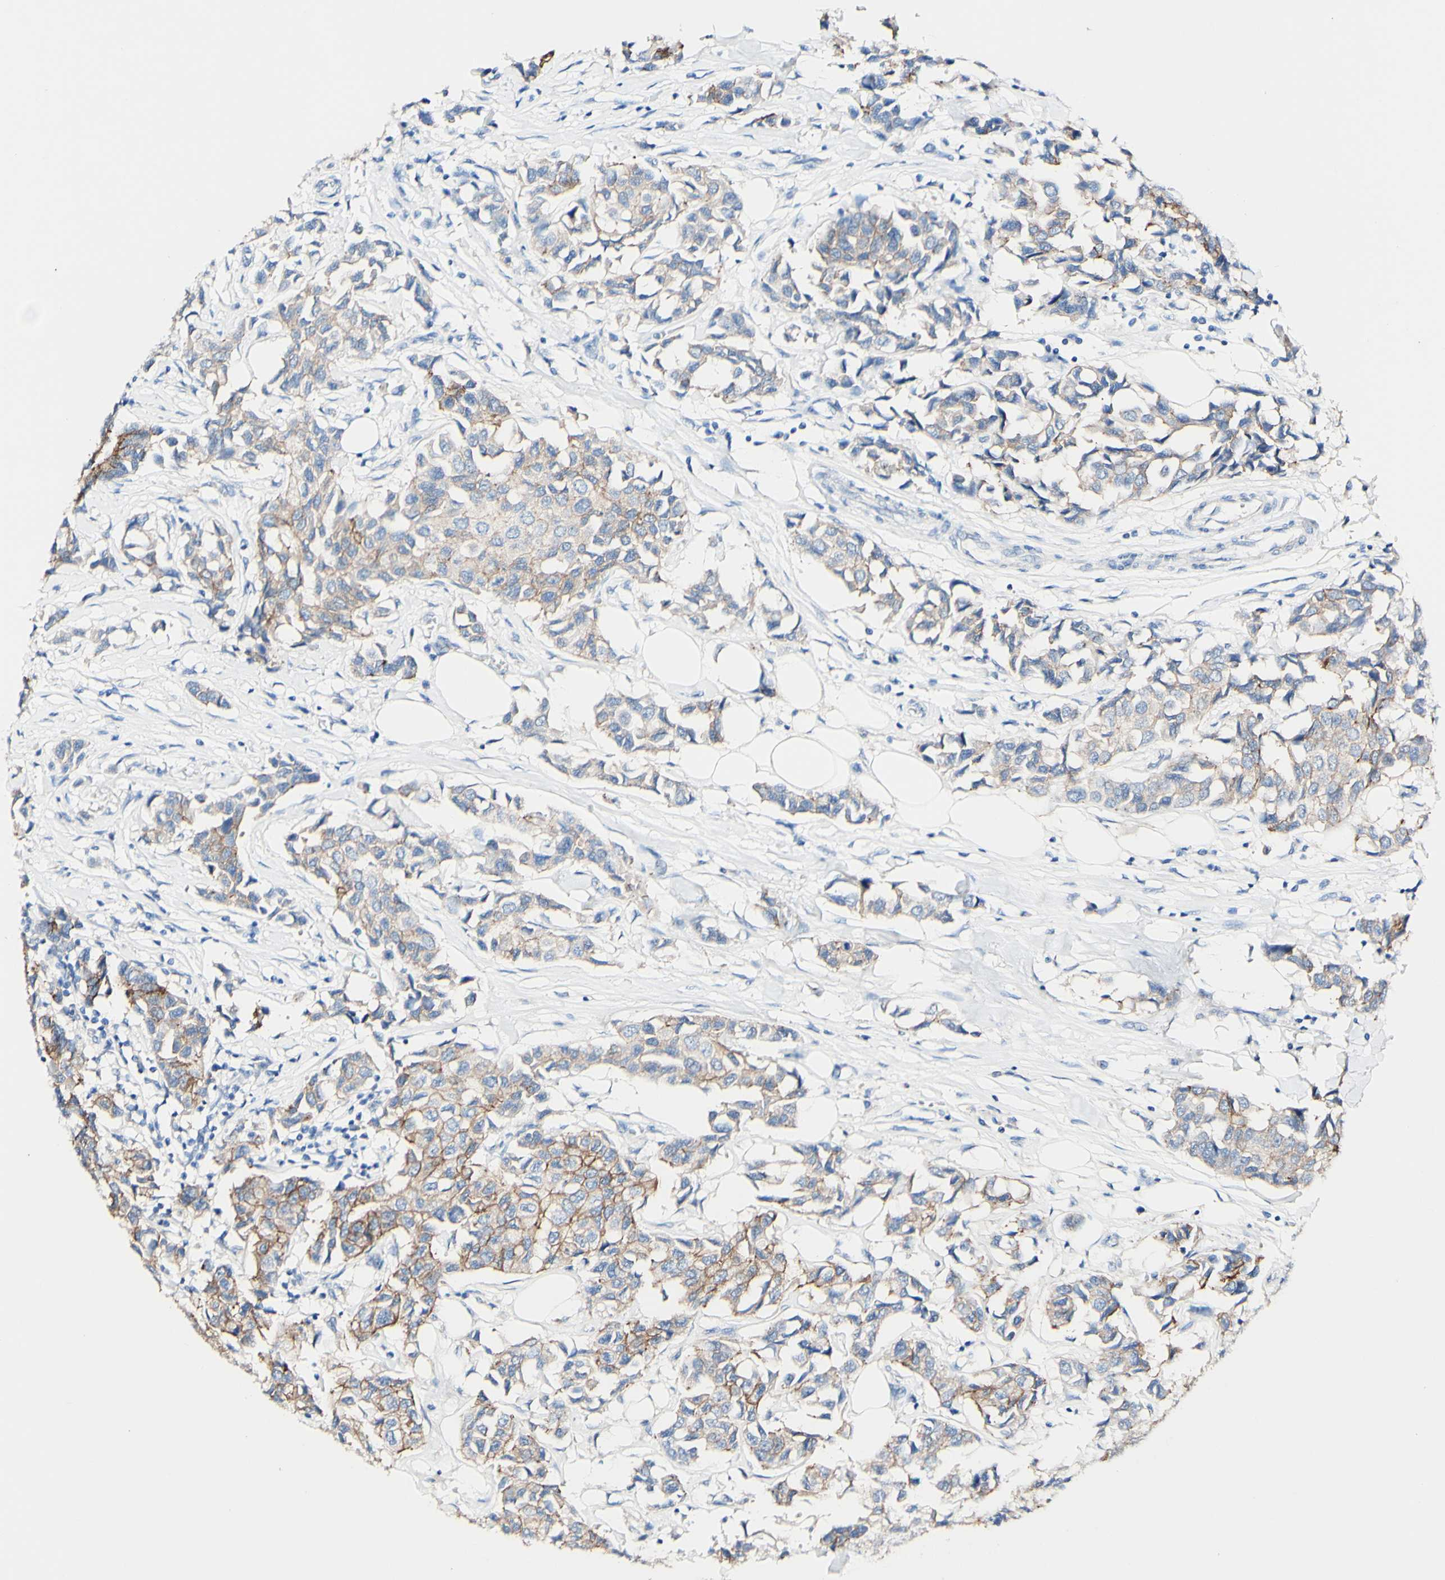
{"staining": {"intensity": "moderate", "quantity": "25%-75%", "location": "cytoplasmic/membranous"}, "tissue": "breast cancer", "cell_type": "Tumor cells", "image_type": "cancer", "snomed": [{"axis": "morphology", "description": "Duct carcinoma"}, {"axis": "topography", "description": "Breast"}], "caption": "Breast cancer tissue displays moderate cytoplasmic/membranous staining in approximately 25%-75% of tumor cells", "gene": "DSC2", "patient": {"sex": "female", "age": 80}}